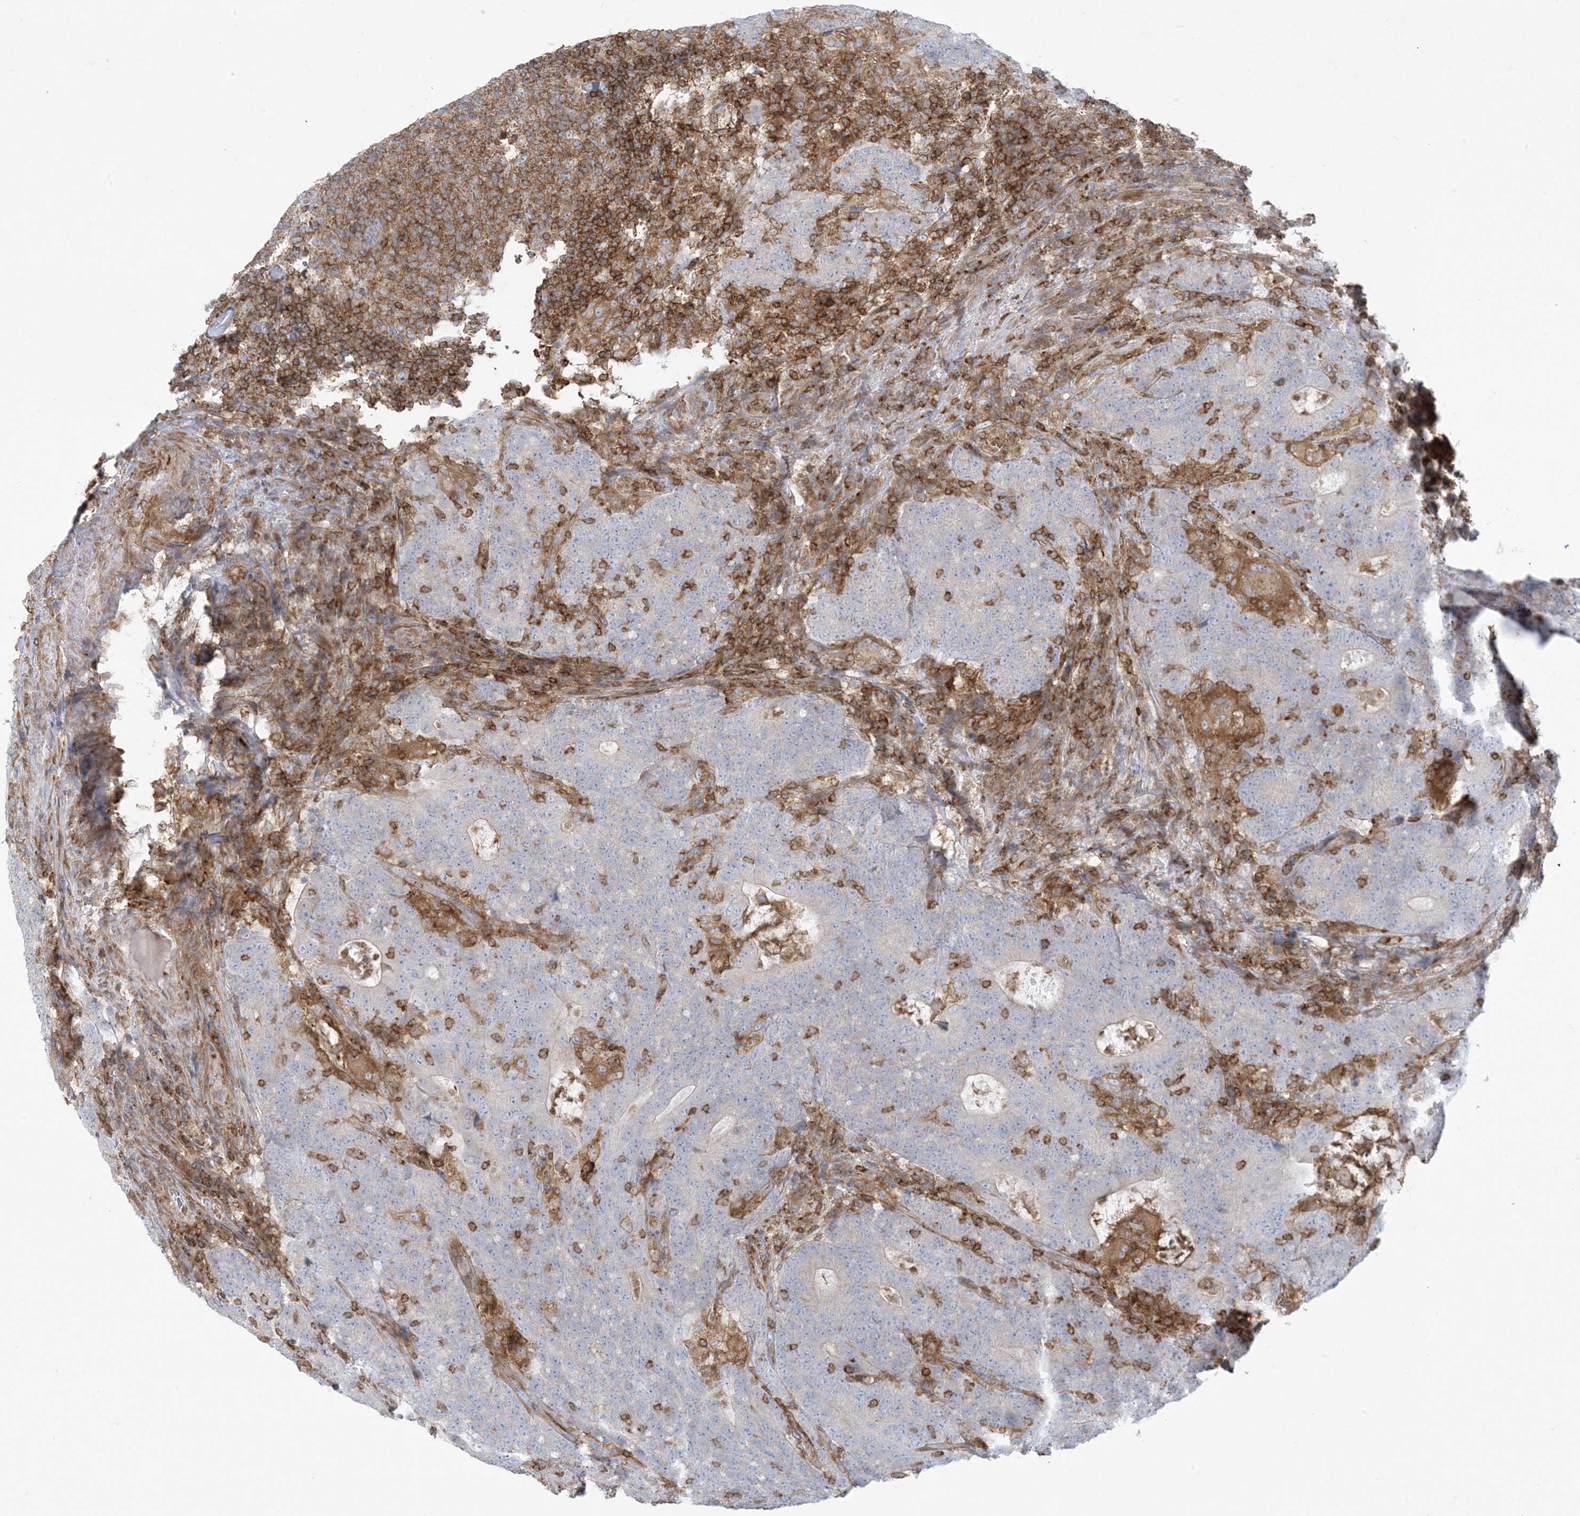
{"staining": {"intensity": "negative", "quantity": "none", "location": "none"}, "tissue": "colorectal cancer", "cell_type": "Tumor cells", "image_type": "cancer", "snomed": [{"axis": "morphology", "description": "Normal tissue, NOS"}, {"axis": "morphology", "description": "Adenocarcinoma, NOS"}, {"axis": "topography", "description": "Colon"}], "caption": "Image shows no protein staining in tumor cells of colorectal adenocarcinoma tissue.", "gene": "ARHGAP30", "patient": {"sex": "female", "age": 75}}